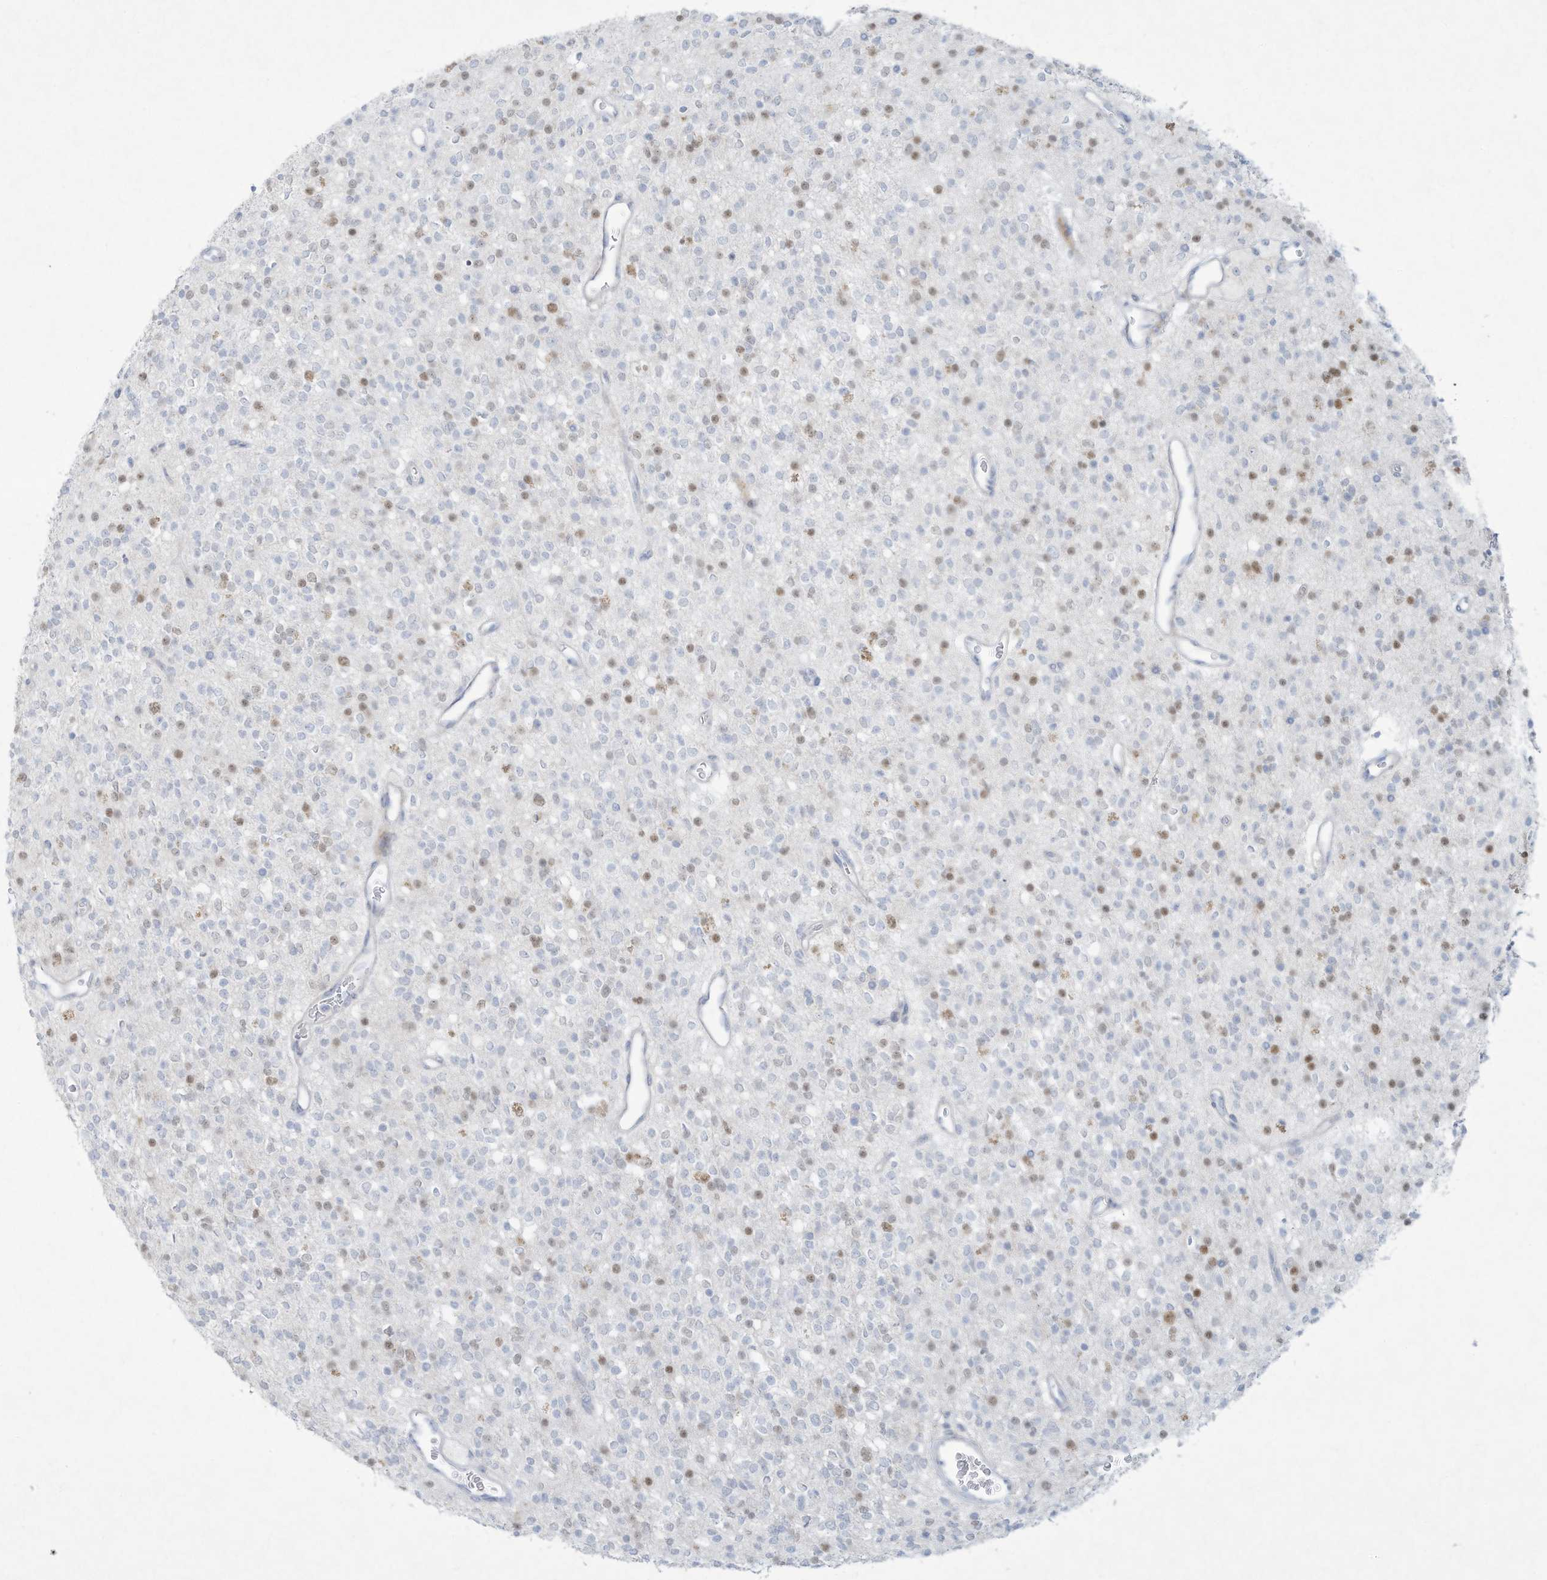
{"staining": {"intensity": "weak", "quantity": "<25%", "location": "nuclear"}, "tissue": "glioma", "cell_type": "Tumor cells", "image_type": "cancer", "snomed": [{"axis": "morphology", "description": "Glioma, malignant, High grade"}, {"axis": "topography", "description": "Brain"}], "caption": "Tumor cells are negative for protein expression in human high-grade glioma (malignant). (Stains: DAB (3,3'-diaminobenzidine) immunohistochemistry (IHC) with hematoxylin counter stain, Microscopy: brightfield microscopy at high magnification).", "gene": "PAX6", "patient": {"sex": "male", "age": 34}}